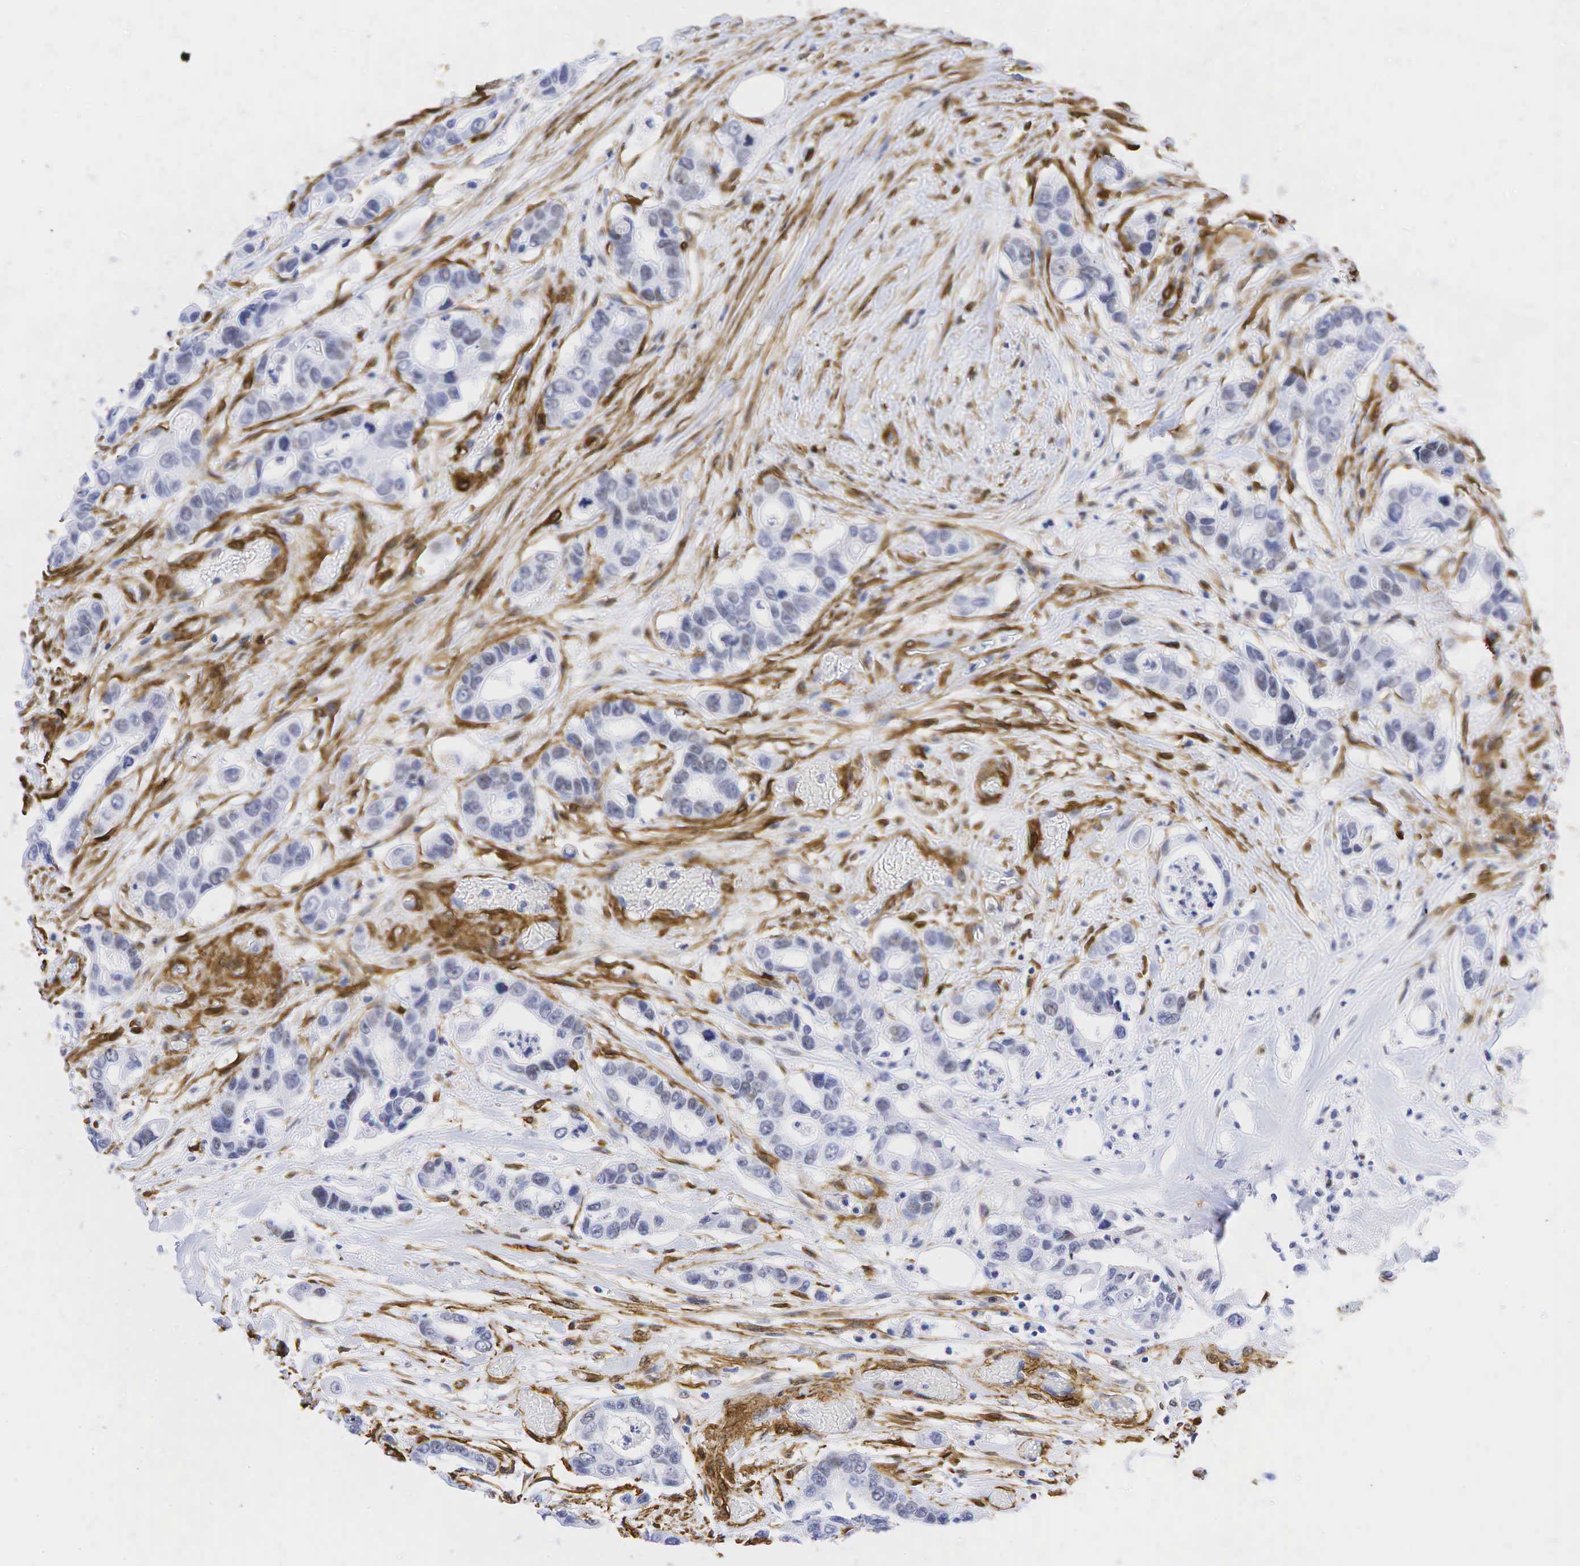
{"staining": {"intensity": "weak", "quantity": "<25%", "location": "nuclear"}, "tissue": "colorectal cancer", "cell_type": "Tumor cells", "image_type": "cancer", "snomed": [{"axis": "morphology", "description": "Adenocarcinoma, NOS"}, {"axis": "topography", "description": "Colon"}], "caption": "Colorectal cancer was stained to show a protein in brown. There is no significant staining in tumor cells.", "gene": "ACTA2", "patient": {"sex": "female", "age": 70}}